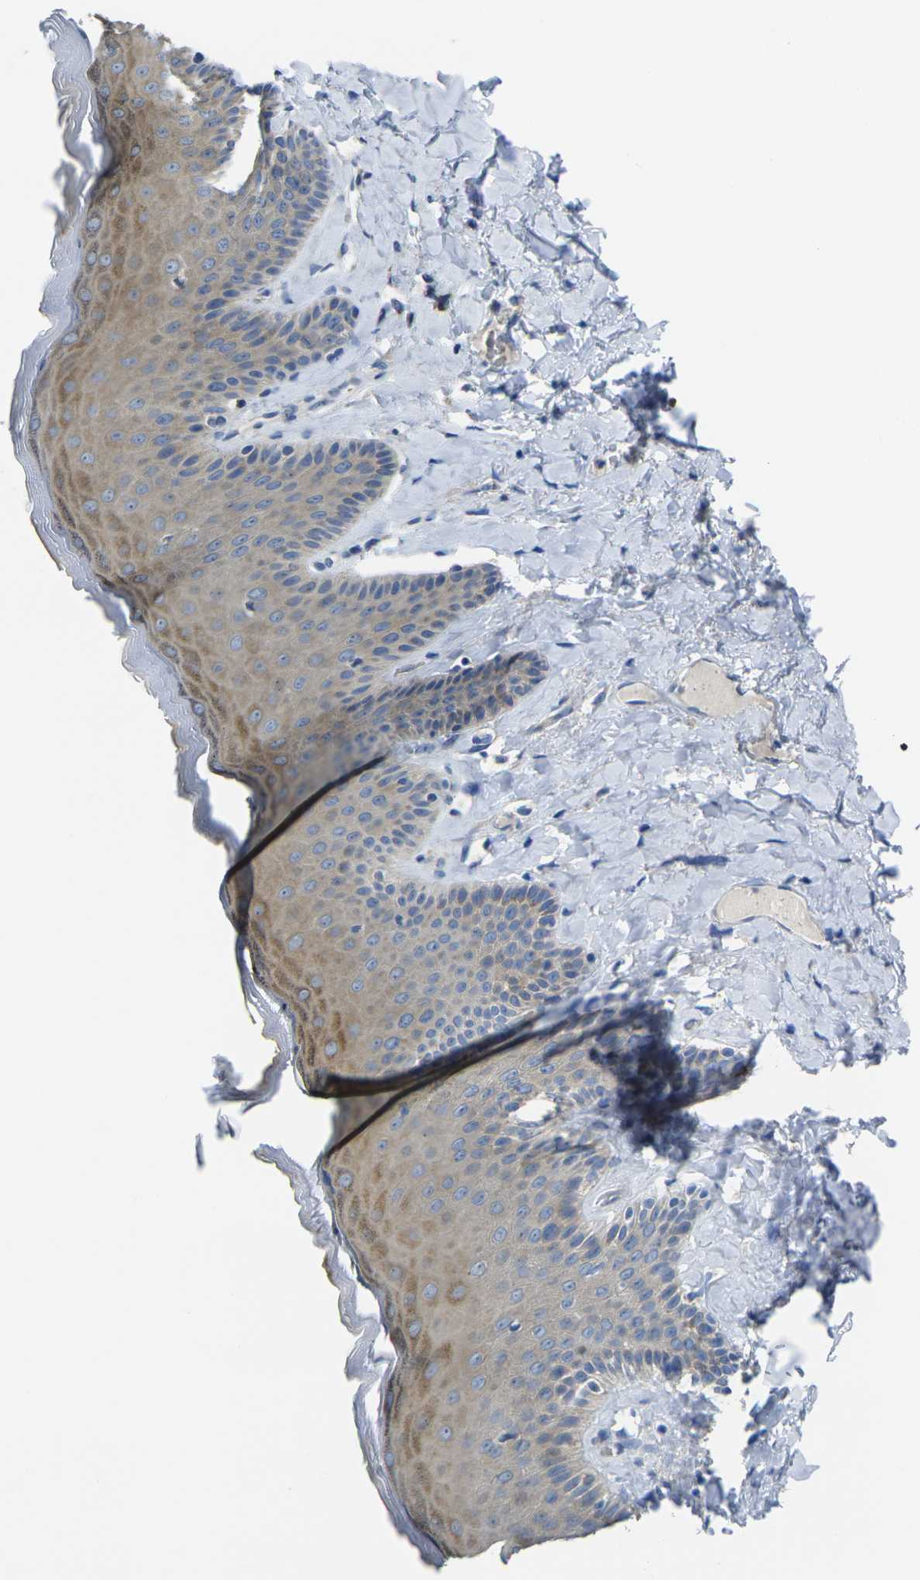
{"staining": {"intensity": "moderate", "quantity": "25%-75%", "location": "cytoplasmic/membranous"}, "tissue": "skin", "cell_type": "Epidermal cells", "image_type": "normal", "snomed": [{"axis": "morphology", "description": "Normal tissue, NOS"}, {"axis": "topography", "description": "Anal"}], "caption": "Brown immunohistochemical staining in benign human skin reveals moderate cytoplasmic/membranous staining in about 25%-75% of epidermal cells. The protein is stained brown, and the nuclei are stained in blue (DAB IHC with brightfield microscopy, high magnification).", "gene": "GNA12", "patient": {"sex": "male", "age": 69}}